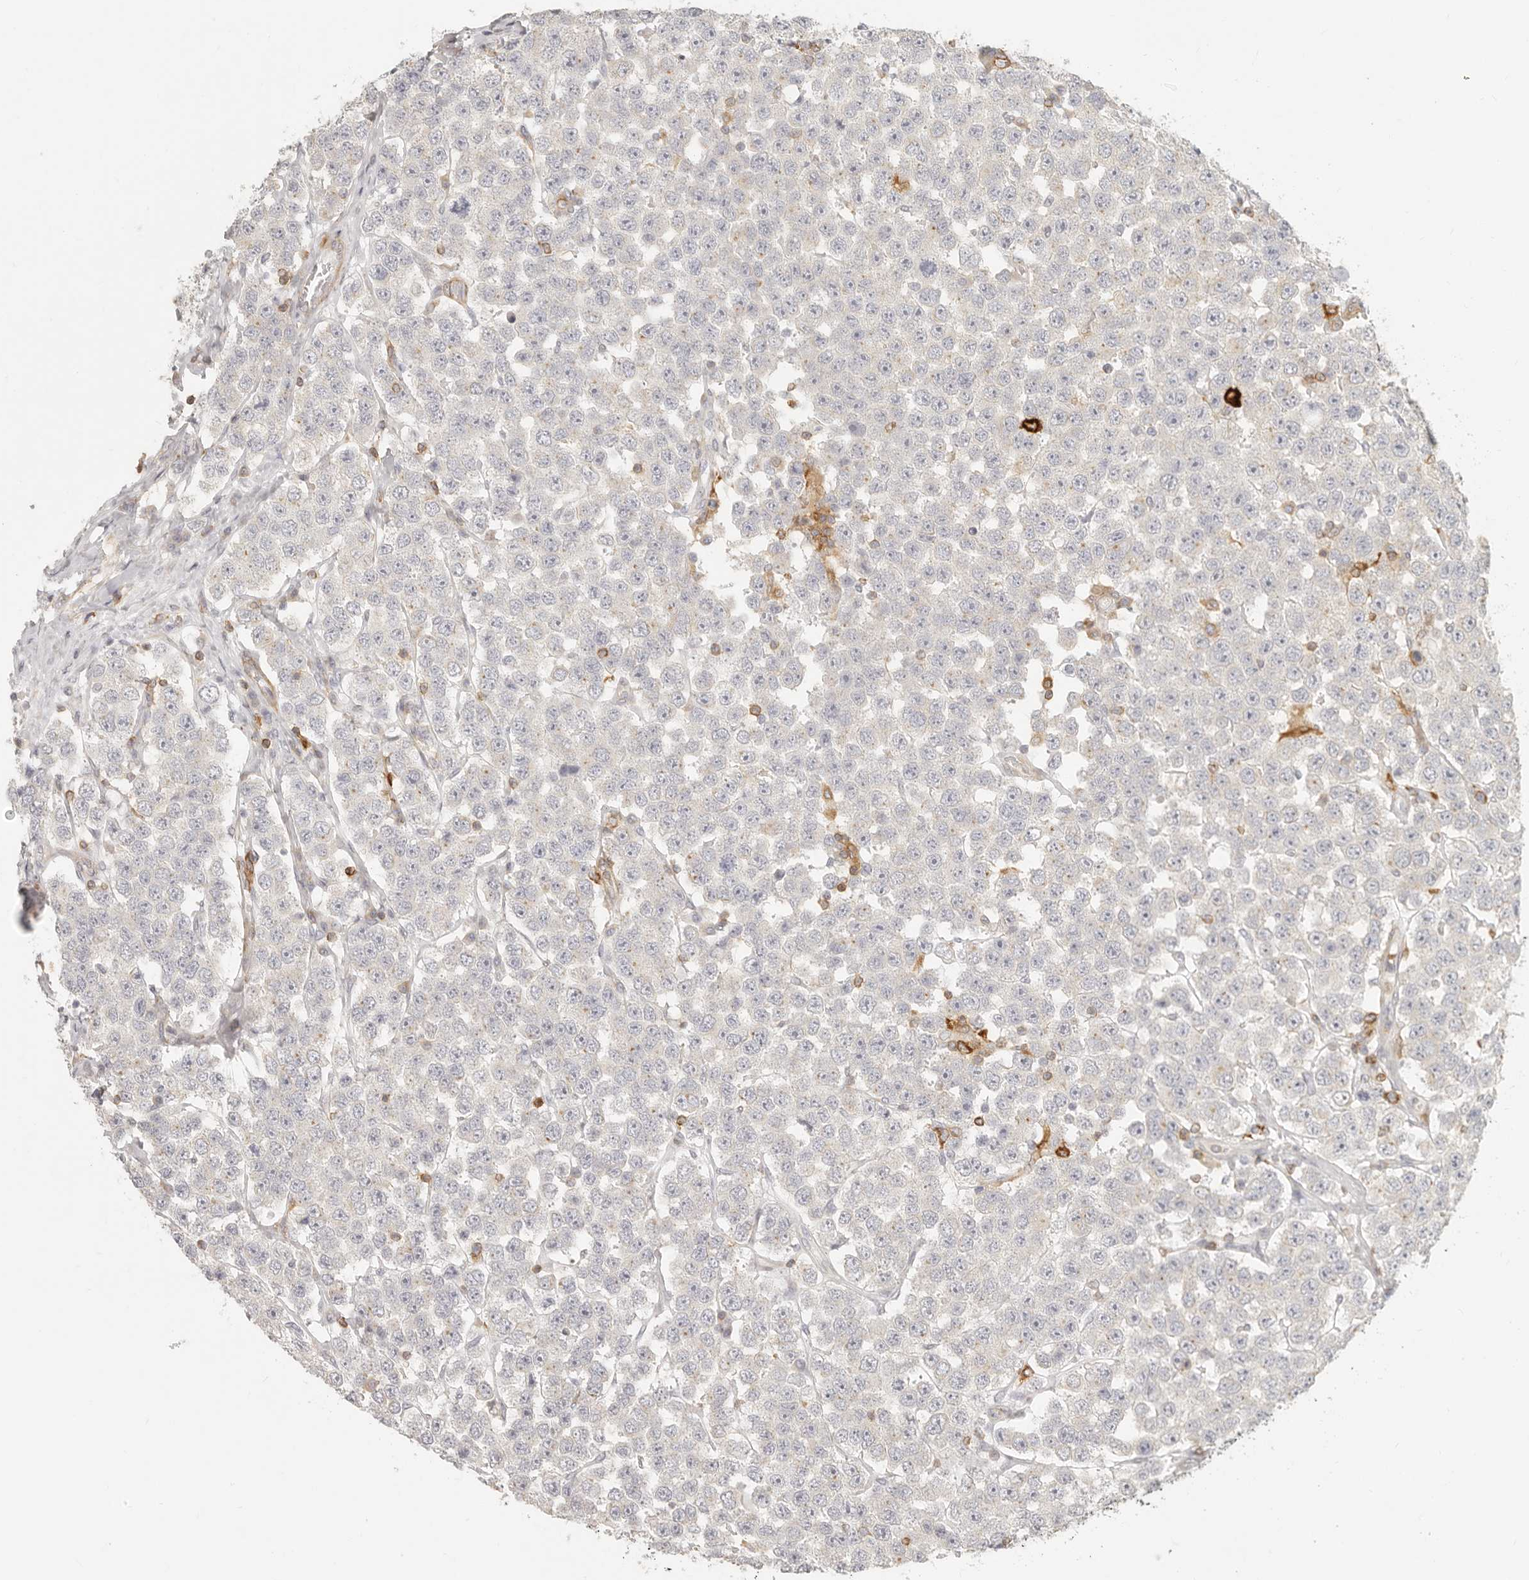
{"staining": {"intensity": "negative", "quantity": "none", "location": "none"}, "tissue": "testis cancer", "cell_type": "Tumor cells", "image_type": "cancer", "snomed": [{"axis": "morphology", "description": "Seminoma, NOS"}, {"axis": "topography", "description": "Testis"}], "caption": "Immunohistochemical staining of human seminoma (testis) demonstrates no significant positivity in tumor cells.", "gene": "NIBAN1", "patient": {"sex": "male", "age": 28}}